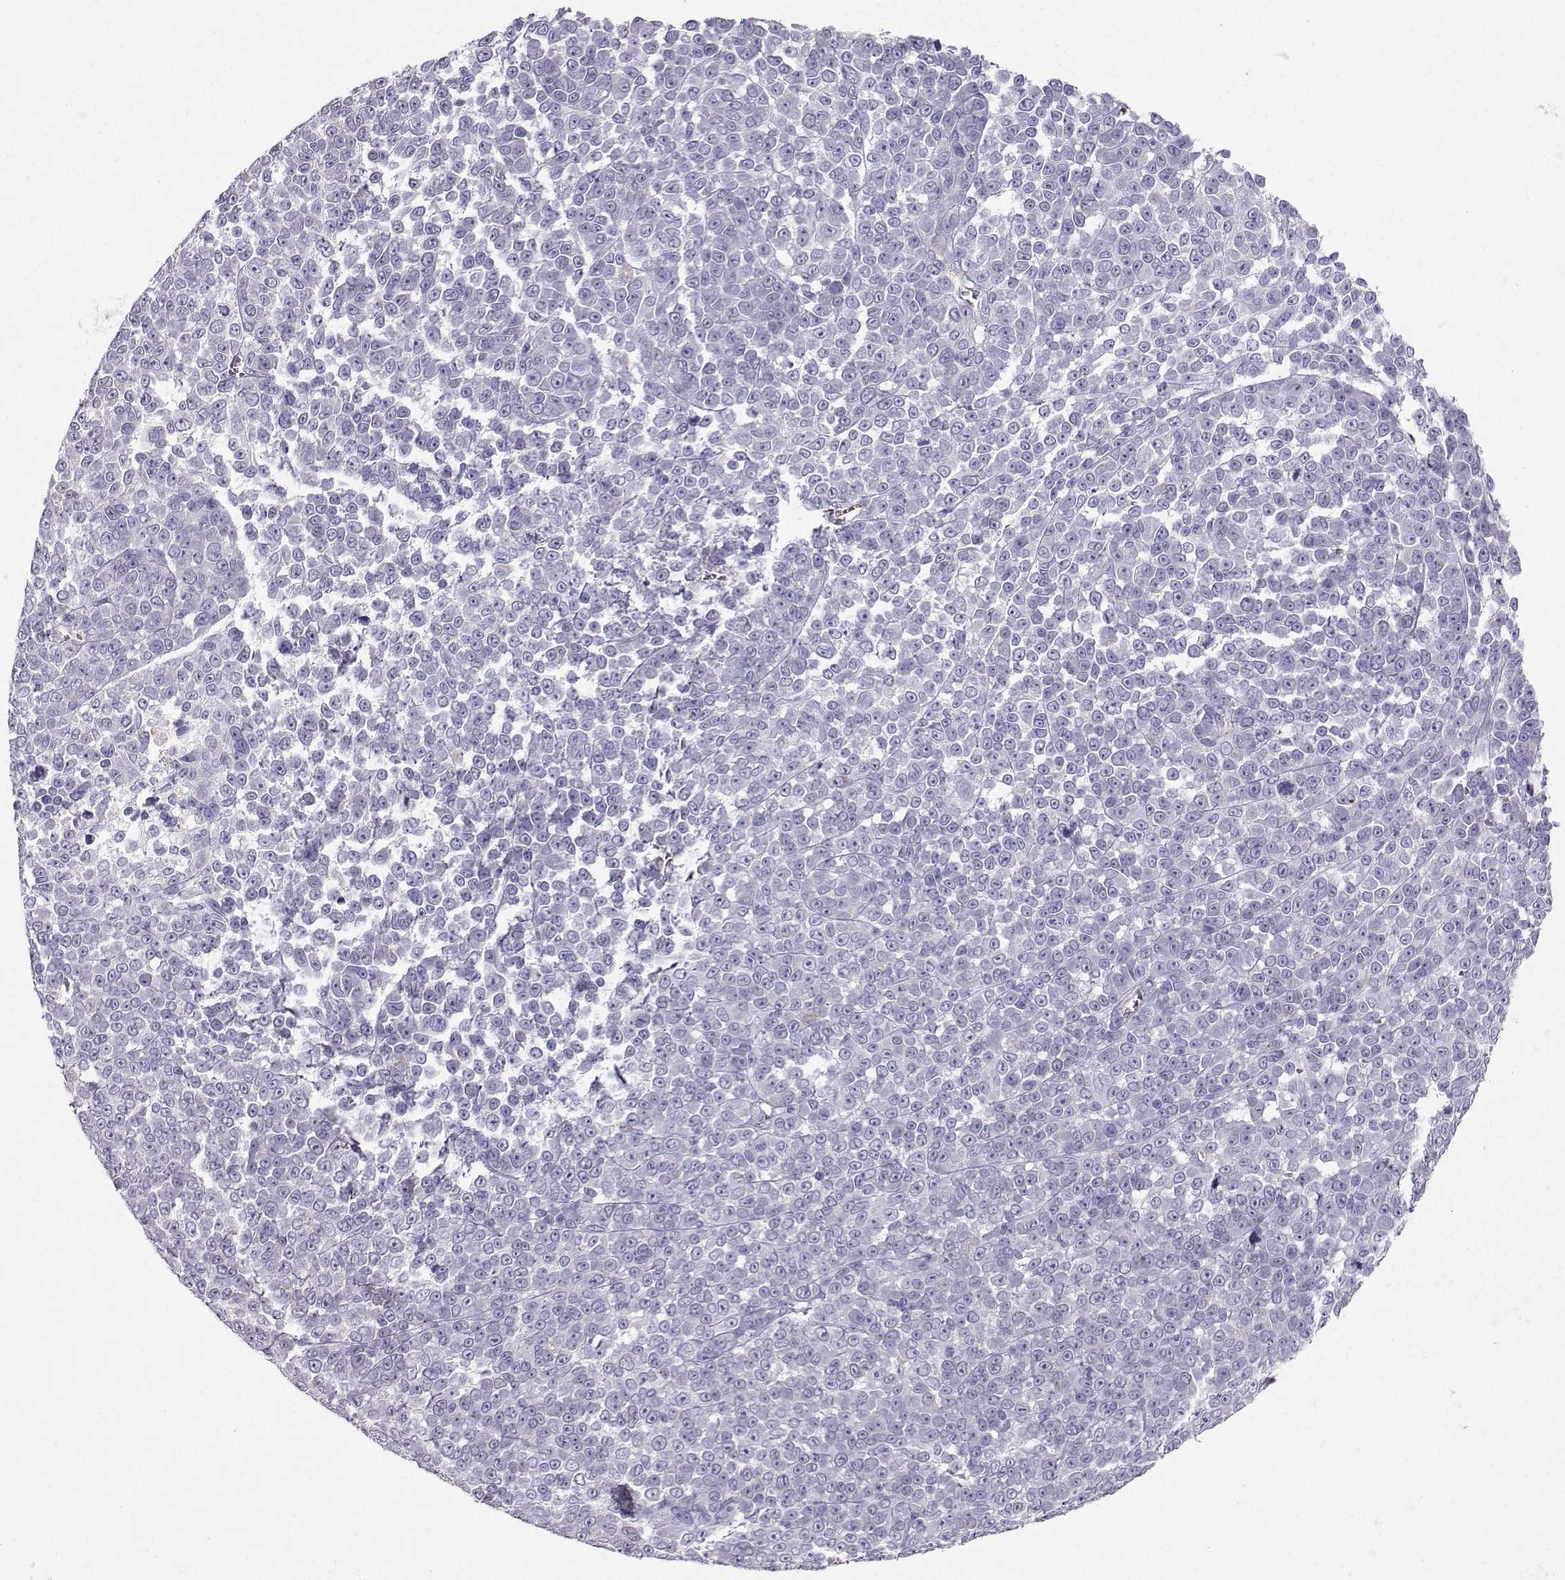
{"staining": {"intensity": "negative", "quantity": "none", "location": "none"}, "tissue": "melanoma", "cell_type": "Tumor cells", "image_type": "cancer", "snomed": [{"axis": "morphology", "description": "Malignant melanoma, NOS"}, {"axis": "topography", "description": "Skin"}], "caption": "An image of malignant melanoma stained for a protein reveals no brown staining in tumor cells.", "gene": "CLUL1", "patient": {"sex": "female", "age": 95}}